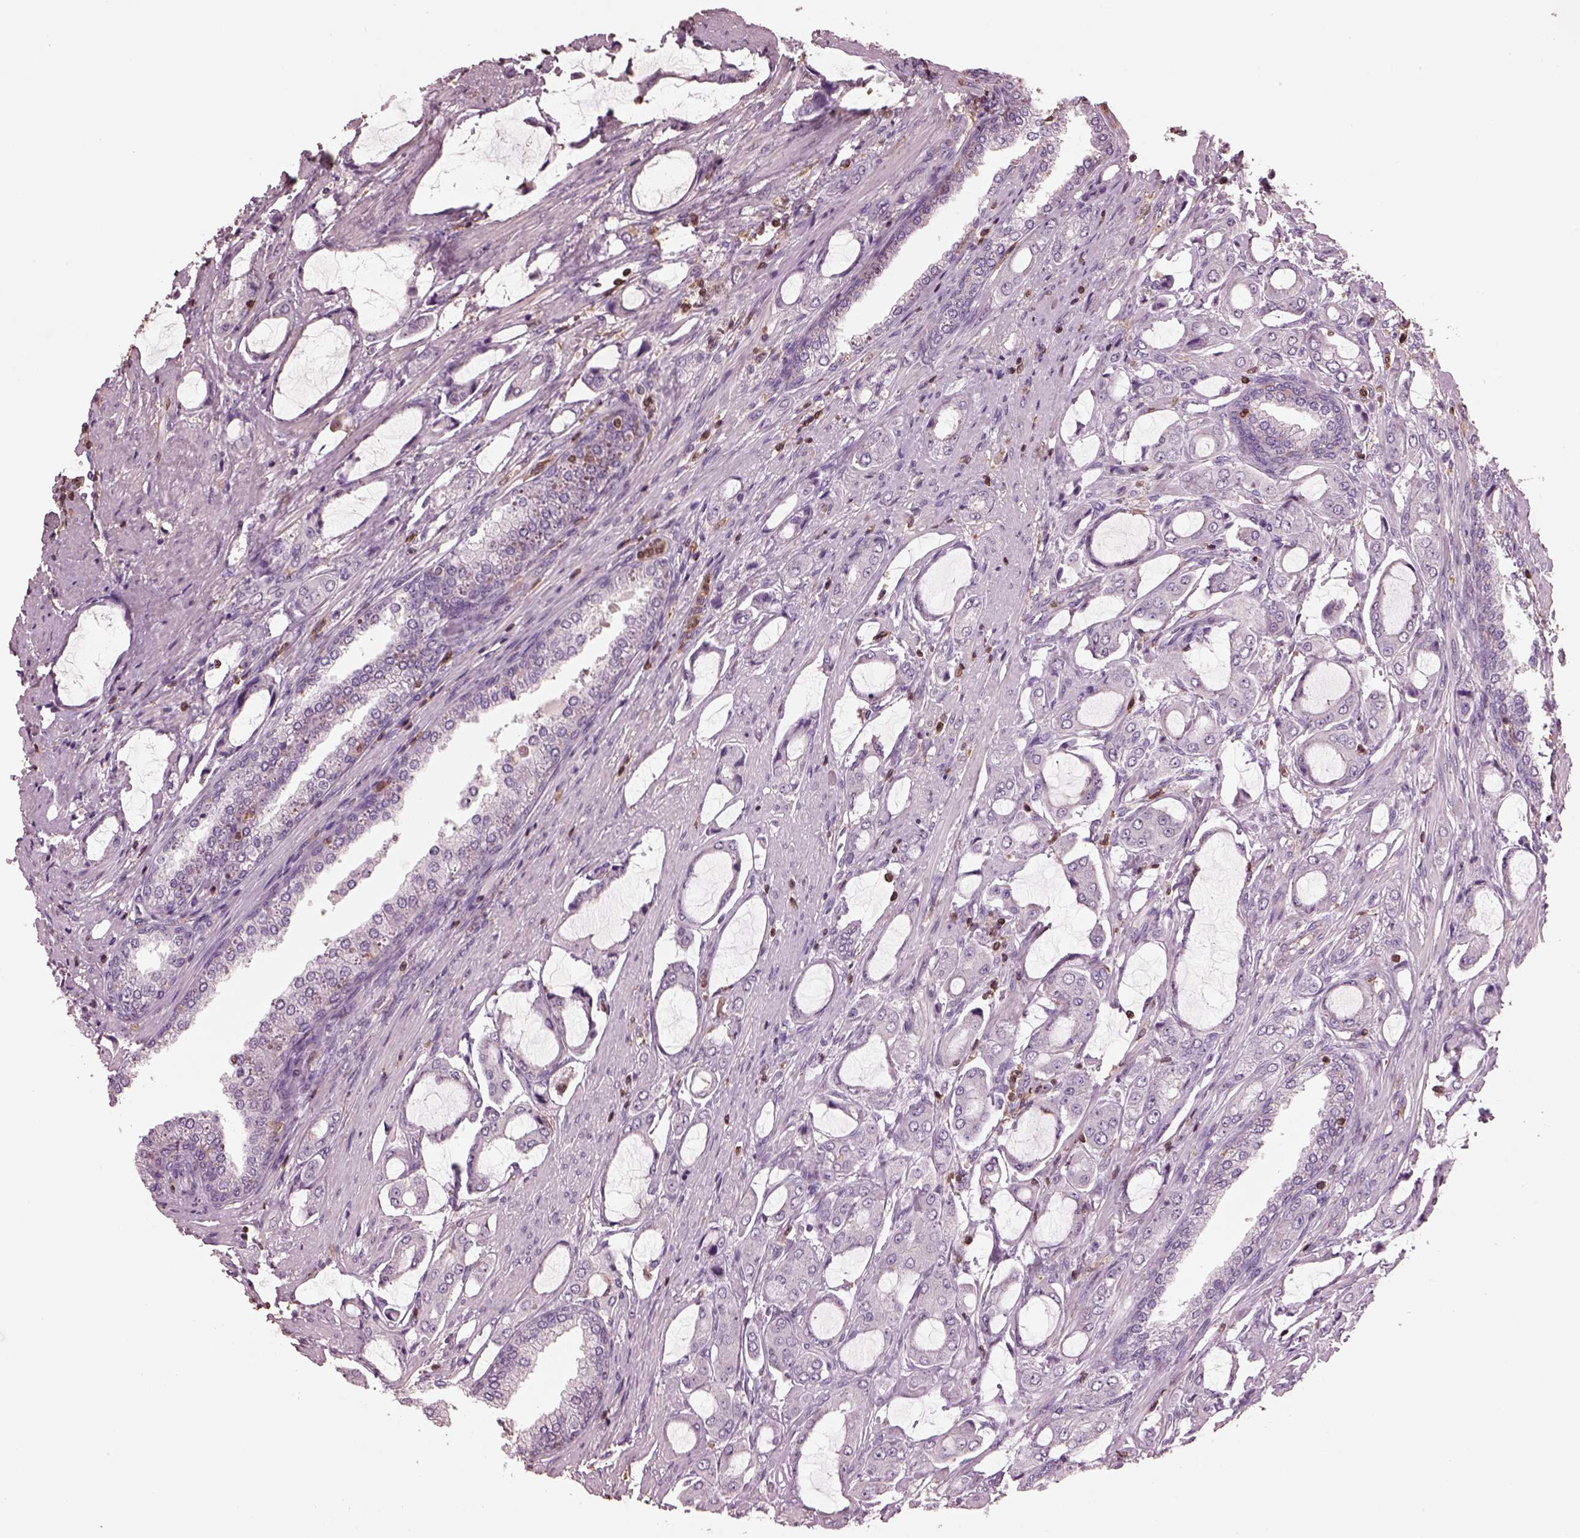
{"staining": {"intensity": "negative", "quantity": "none", "location": "none"}, "tissue": "prostate cancer", "cell_type": "Tumor cells", "image_type": "cancer", "snomed": [{"axis": "morphology", "description": "Adenocarcinoma, NOS"}, {"axis": "topography", "description": "Prostate"}], "caption": "The immunohistochemistry photomicrograph has no significant positivity in tumor cells of prostate cancer (adenocarcinoma) tissue. The staining was performed using DAB (3,3'-diaminobenzidine) to visualize the protein expression in brown, while the nuclei were stained in blue with hematoxylin (Magnification: 20x).", "gene": "IL31RA", "patient": {"sex": "male", "age": 63}}